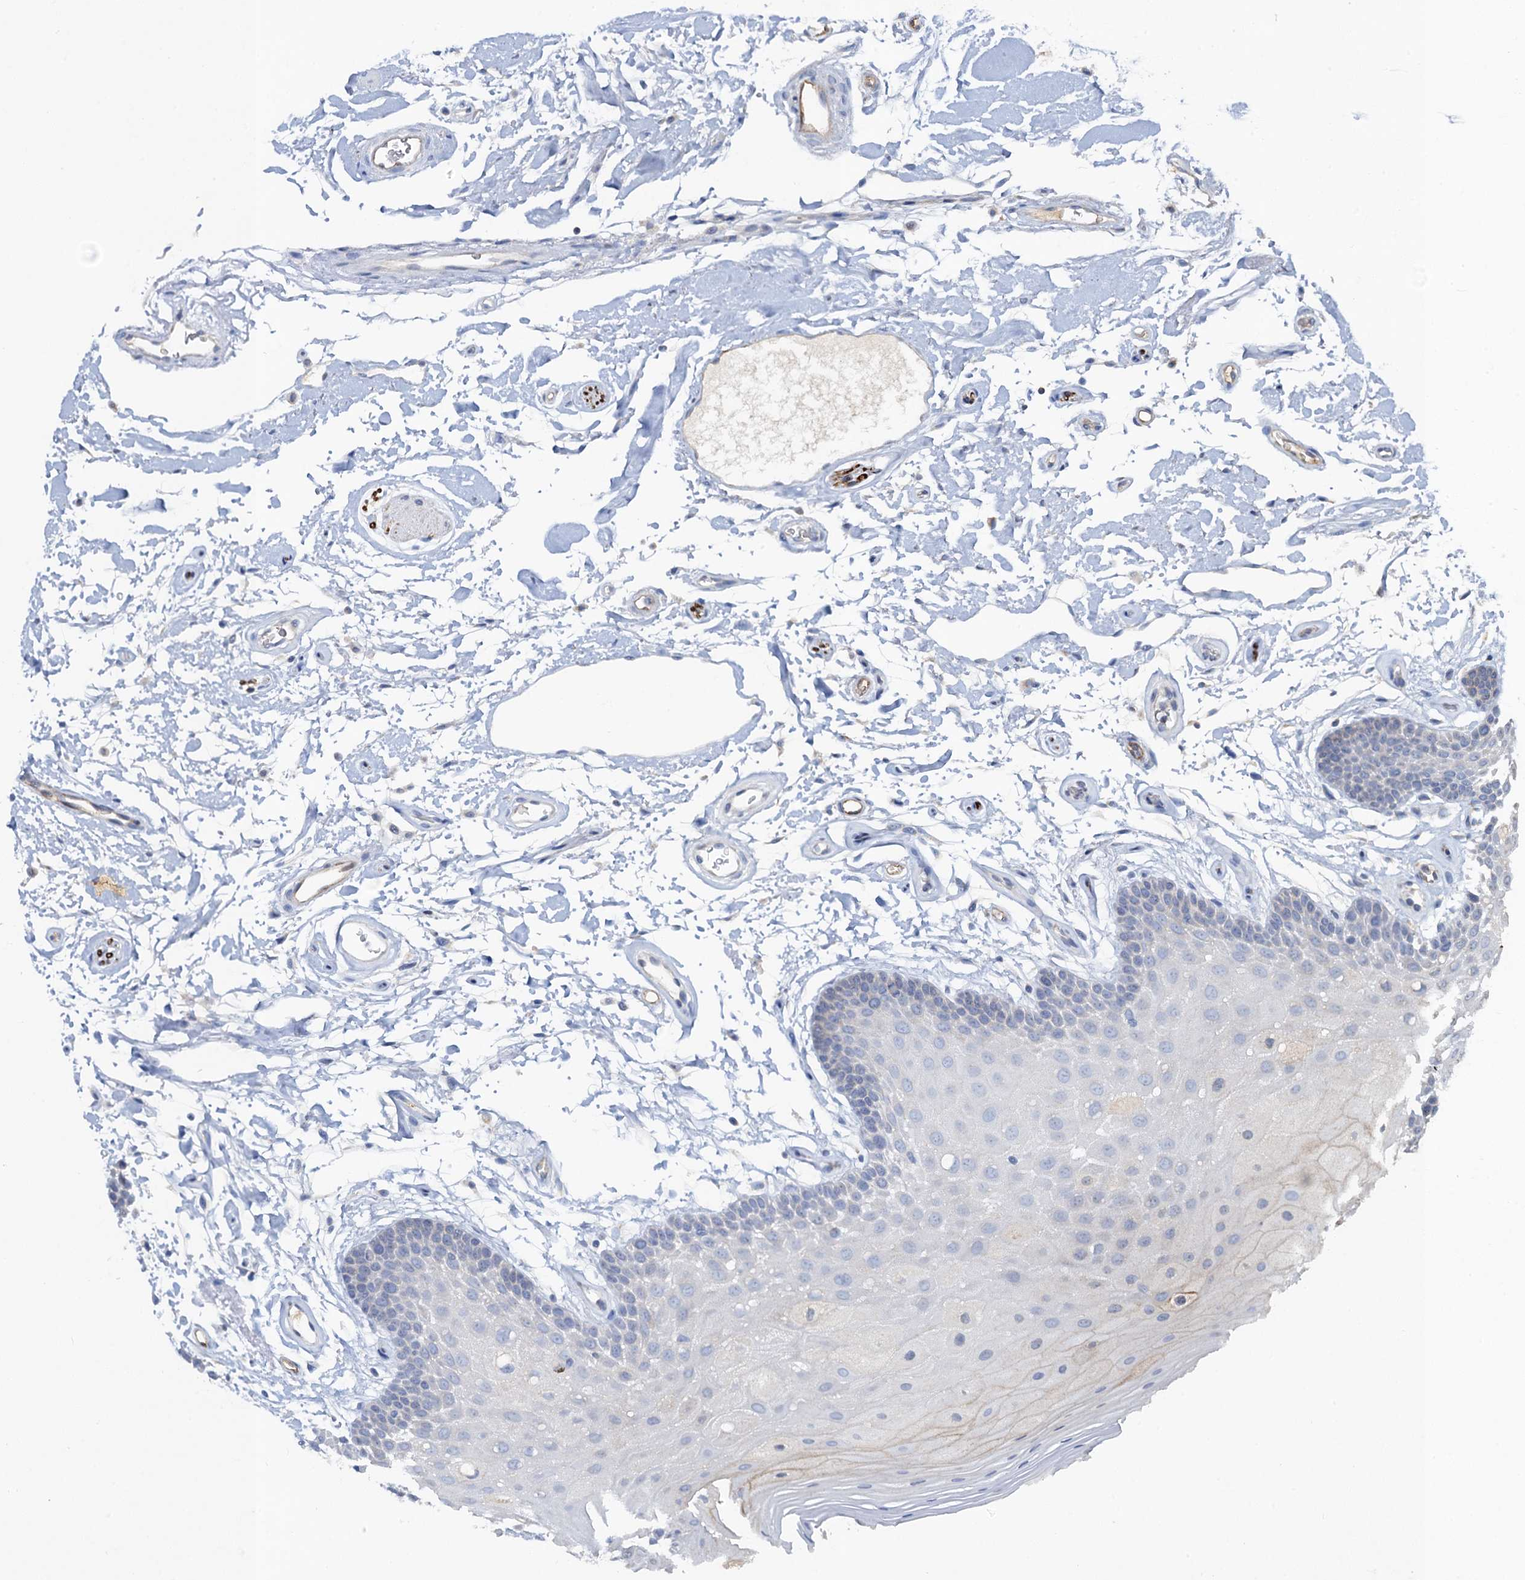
{"staining": {"intensity": "negative", "quantity": "none", "location": "none"}, "tissue": "oral mucosa", "cell_type": "Squamous epithelial cells", "image_type": "normal", "snomed": [{"axis": "morphology", "description": "Normal tissue, NOS"}, {"axis": "topography", "description": "Oral tissue"}], "caption": "Oral mucosa stained for a protein using immunohistochemistry shows no positivity squamous epithelial cells.", "gene": "PLLP", "patient": {"sex": "male", "age": 62}}